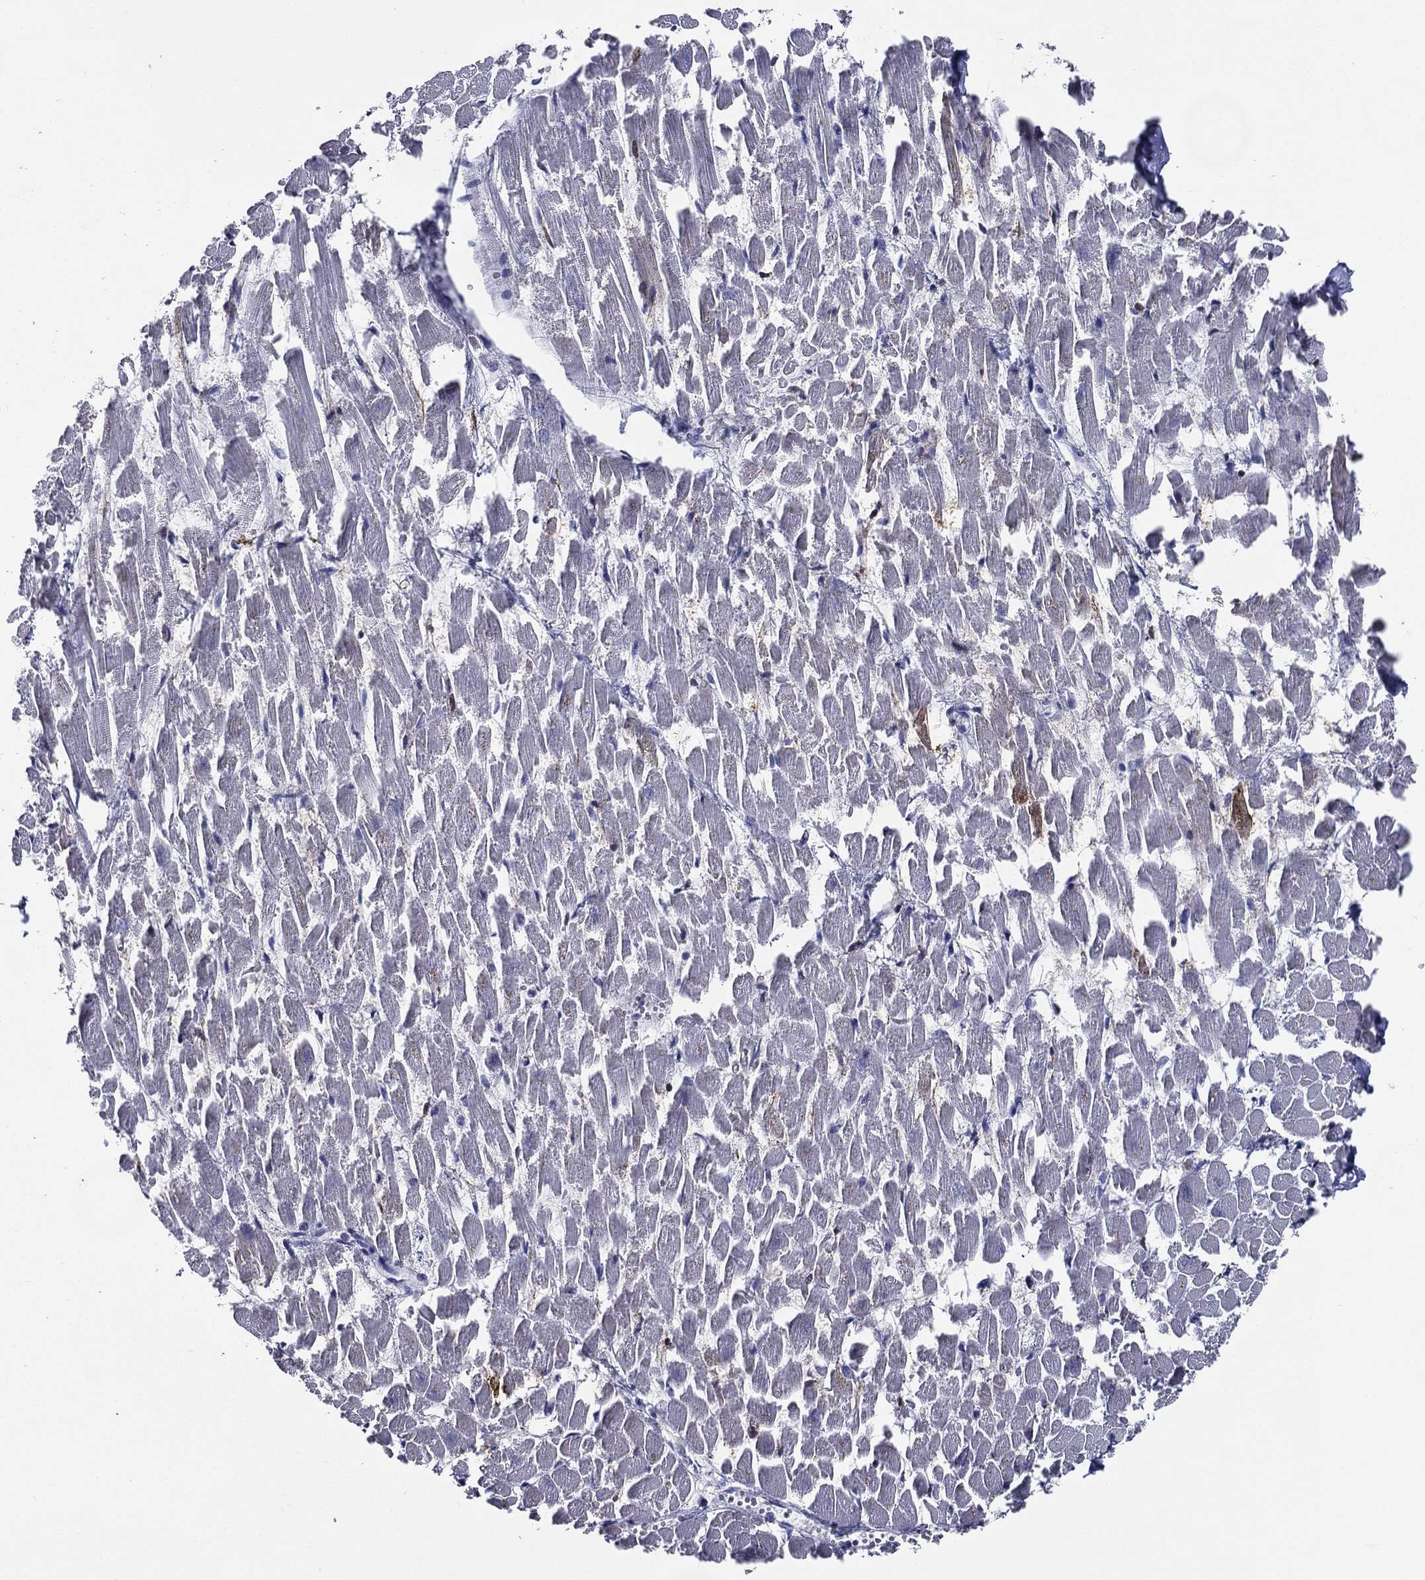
{"staining": {"intensity": "negative", "quantity": "none", "location": "none"}, "tissue": "heart muscle", "cell_type": "Cardiomyocytes", "image_type": "normal", "snomed": [{"axis": "morphology", "description": "Normal tissue, NOS"}, {"axis": "topography", "description": "Heart"}], "caption": "Immunohistochemical staining of unremarkable heart muscle shows no significant positivity in cardiomyocytes. The staining was performed using DAB (3,3'-diaminobenzidine) to visualize the protein expression in brown, while the nuclei were stained in blue with hematoxylin (Magnification: 20x).", "gene": "ACE2", "patient": {"sex": "male", "age": 64}}